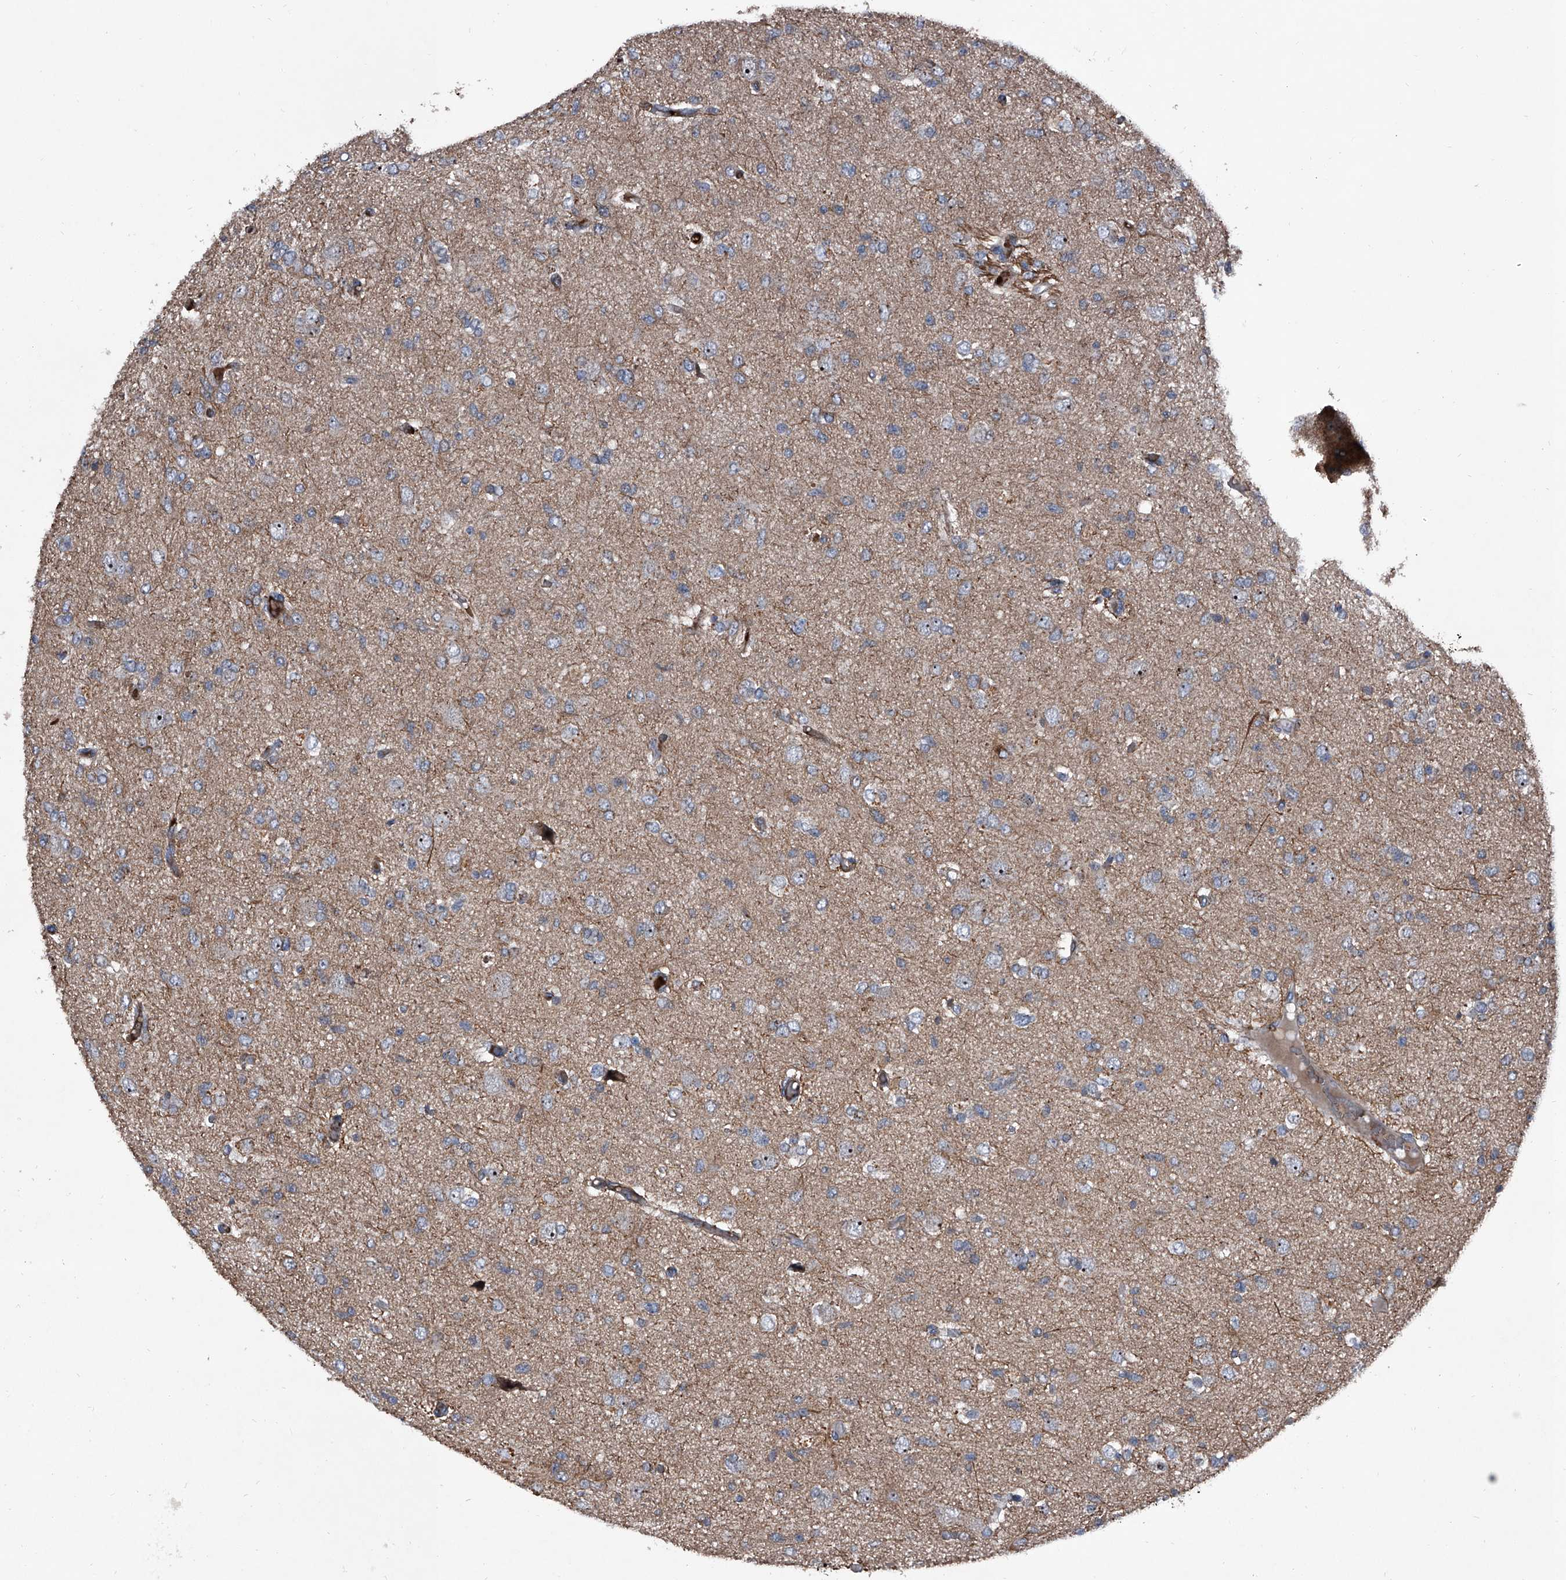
{"staining": {"intensity": "negative", "quantity": "none", "location": "none"}, "tissue": "glioma", "cell_type": "Tumor cells", "image_type": "cancer", "snomed": [{"axis": "morphology", "description": "Glioma, malignant, High grade"}, {"axis": "topography", "description": "Brain"}], "caption": "Tumor cells are negative for protein expression in human glioma.", "gene": "CEP85L", "patient": {"sex": "female", "age": 59}}